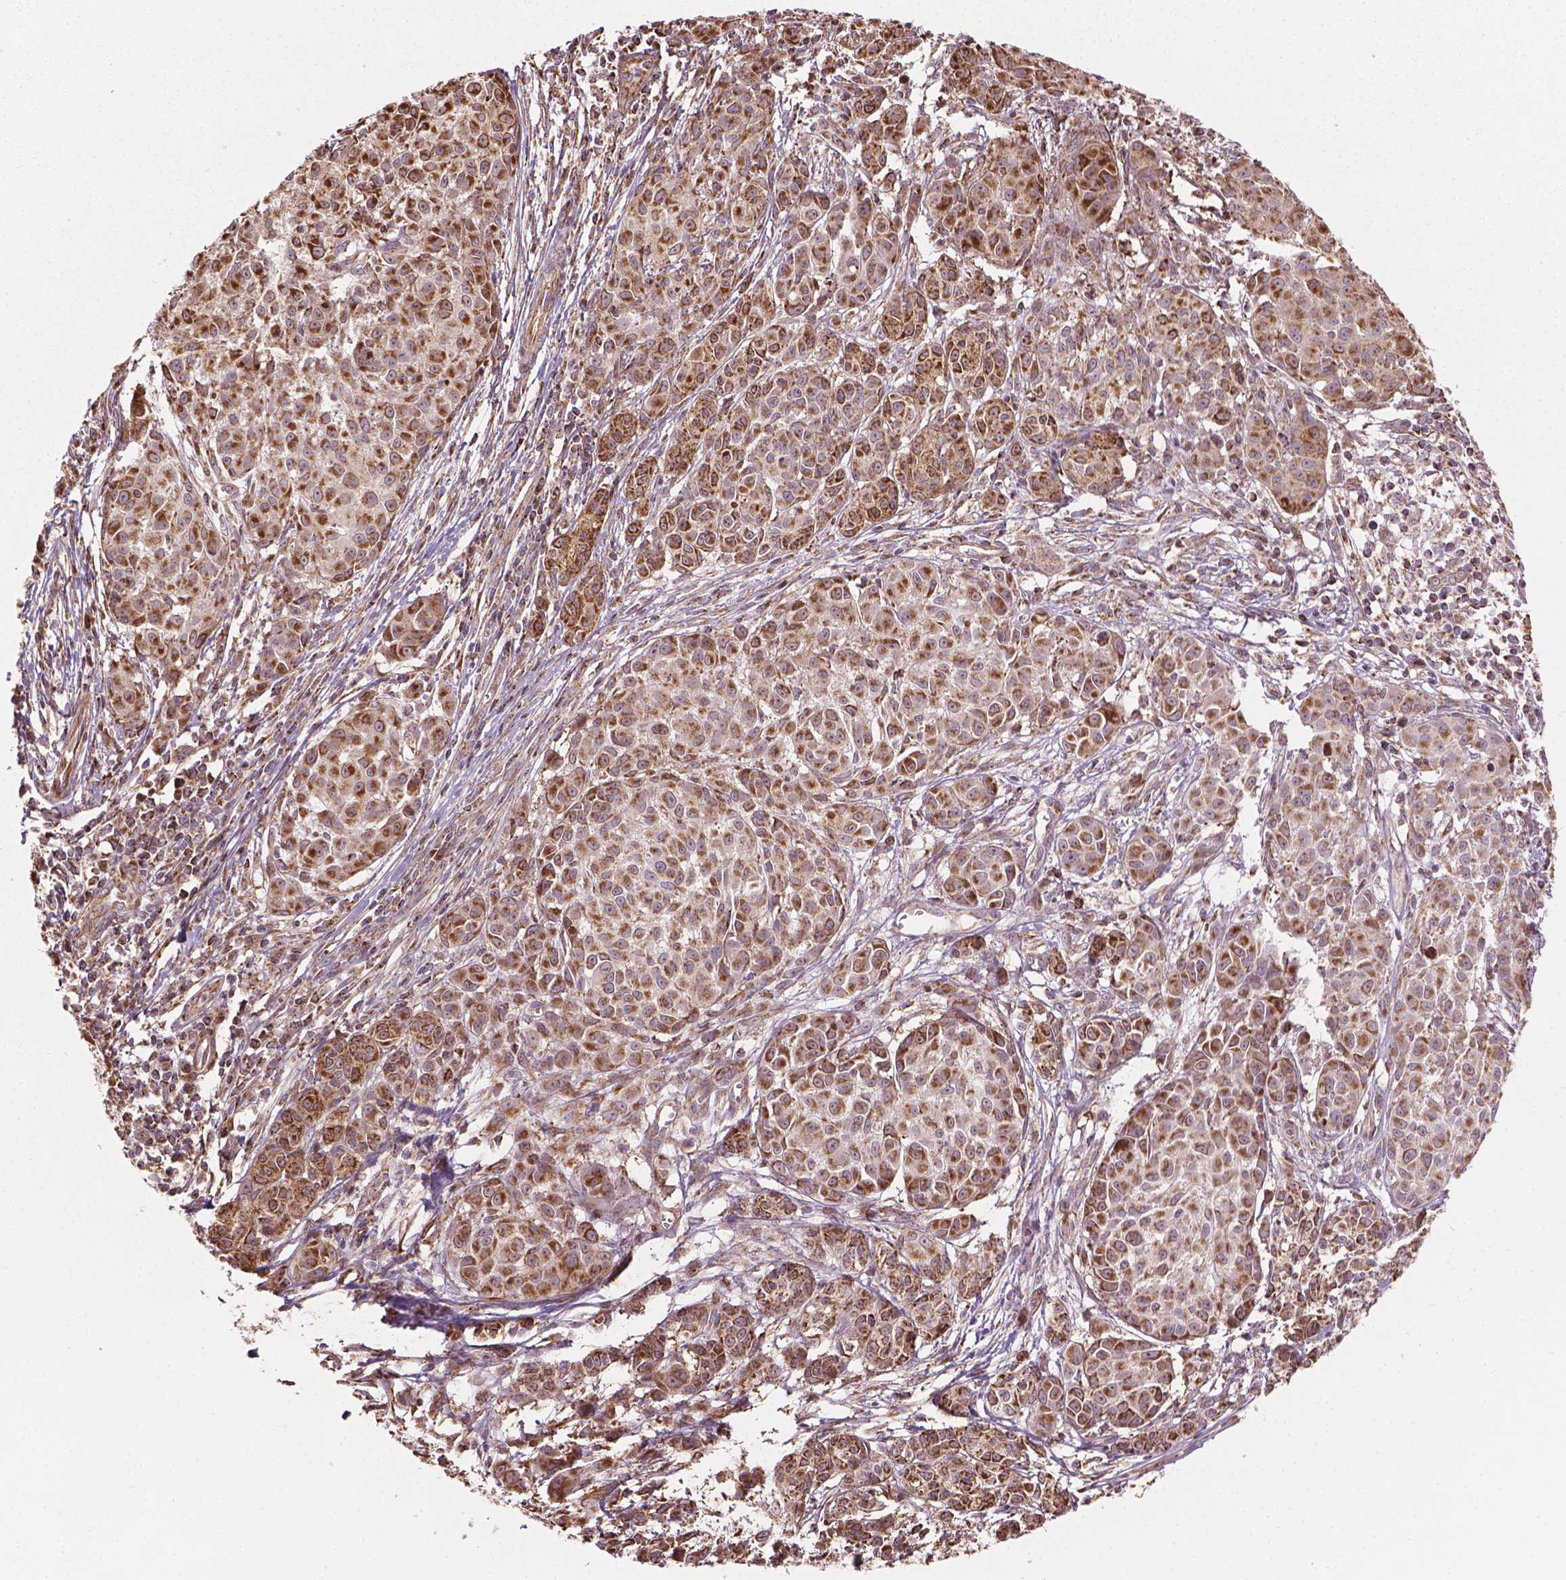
{"staining": {"intensity": "moderate", "quantity": "25%-75%", "location": "cytoplasmic/membranous"}, "tissue": "melanoma", "cell_type": "Tumor cells", "image_type": "cancer", "snomed": [{"axis": "morphology", "description": "Malignant melanoma, NOS"}, {"axis": "topography", "description": "Skin"}], "caption": "High-magnification brightfield microscopy of melanoma stained with DAB (brown) and counterstained with hematoxylin (blue). tumor cells exhibit moderate cytoplasmic/membranous expression is present in about25%-75% of cells. (brown staining indicates protein expression, while blue staining denotes nuclei).", "gene": "HS3ST3A1", "patient": {"sex": "male", "age": 48}}